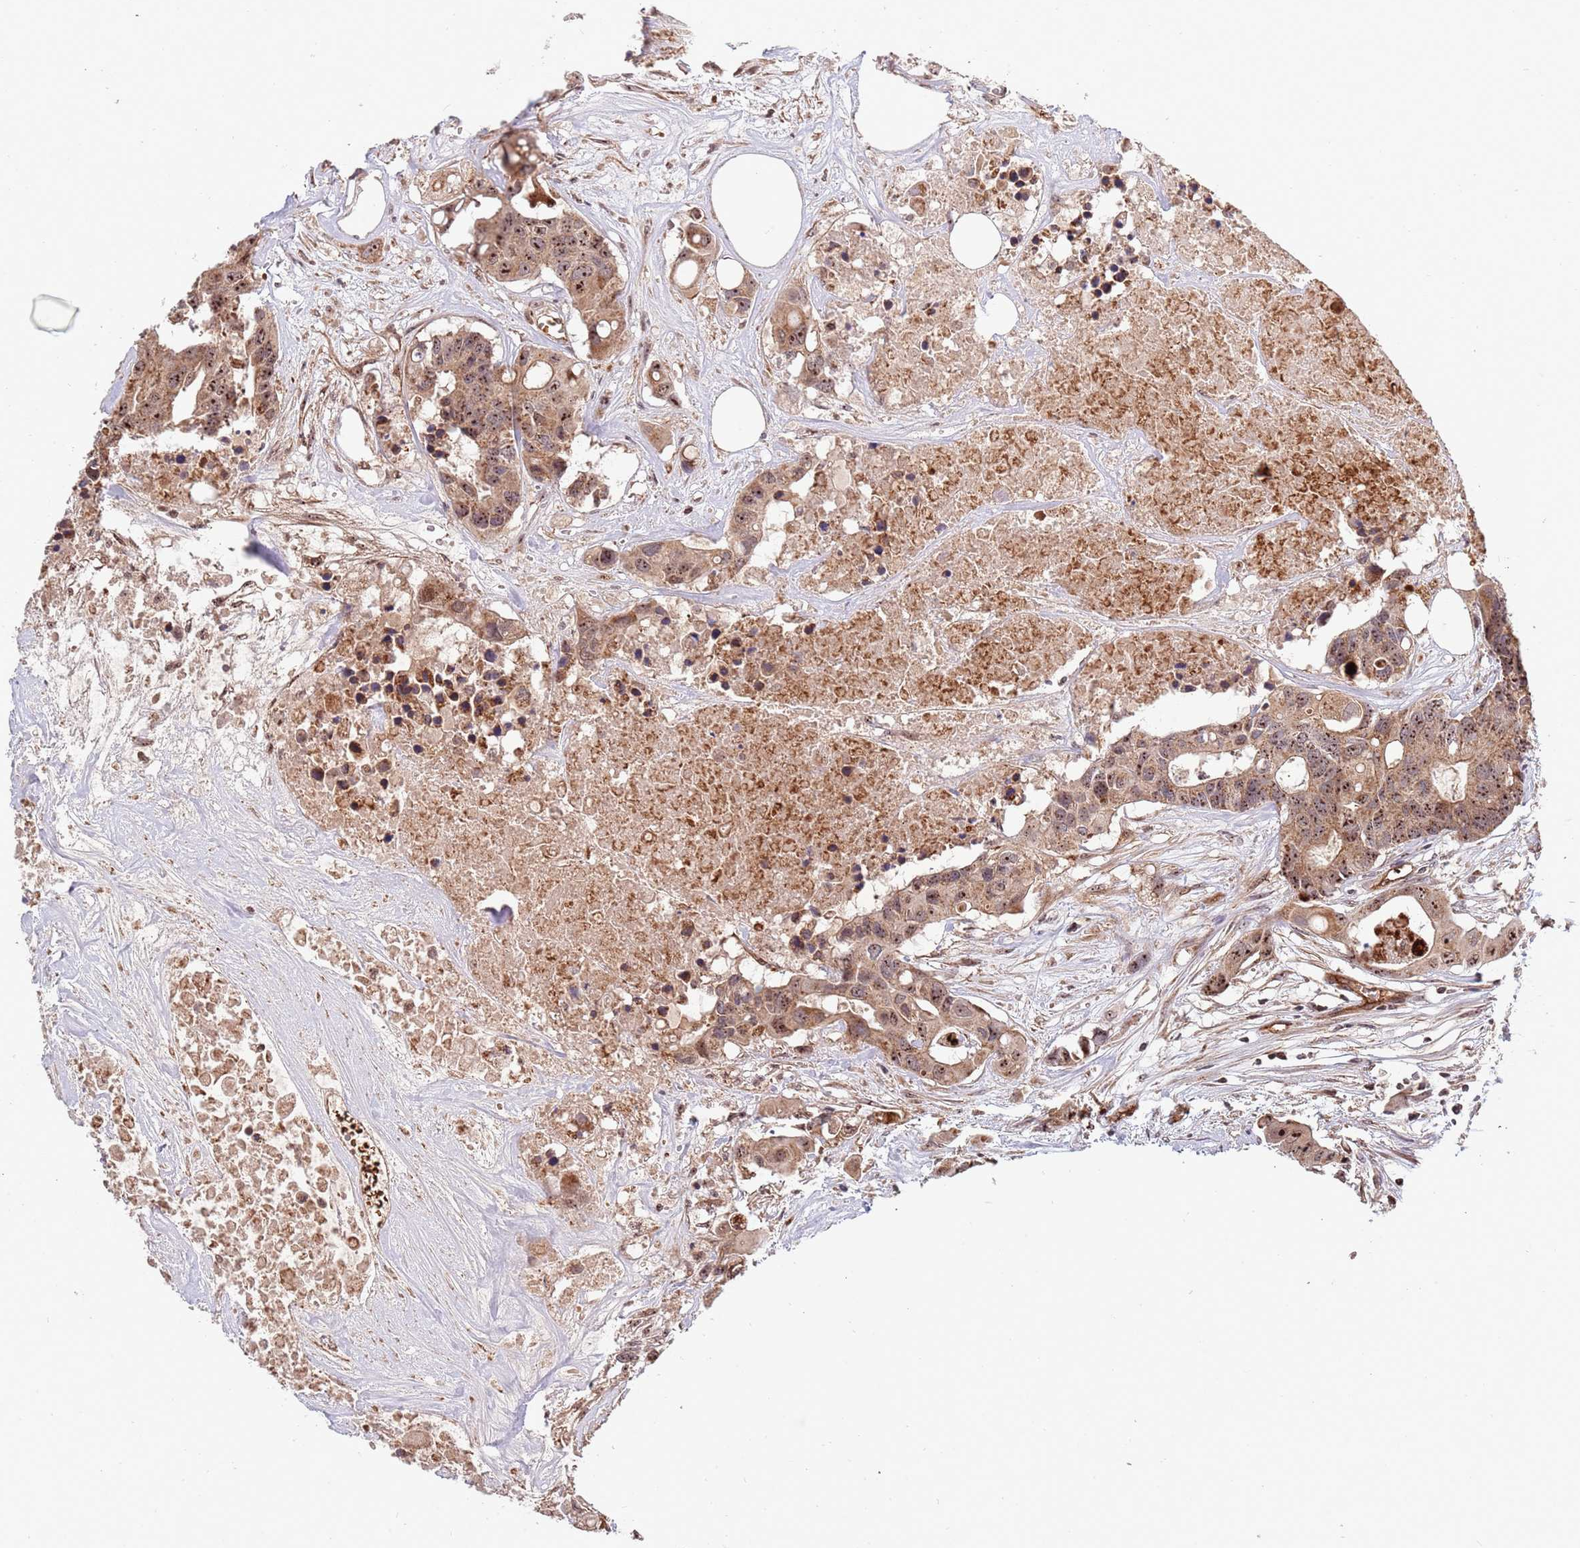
{"staining": {"intensity": "moderate", "quantity": ">75%", "location": "cytoplasmic/membranous,nuclear"}, "tissue": "colorectal cancer", "cell_type": "Tumor cells", "image_type": "cancer", "snomed": [{"axis": "morphology", "description": "Adenocarcinoma, NOS"}, {"axis": "topography", "description": "Colon"}], "caption": "High-power microscopy captured an IHC image of colorectal cancer, revealing moderate cytoplasmic/membranous and nuclear expression in approximately >75% of tumor cells.", "gene": "DCHS1", "patient": {"sex": "male", "age": 77}}